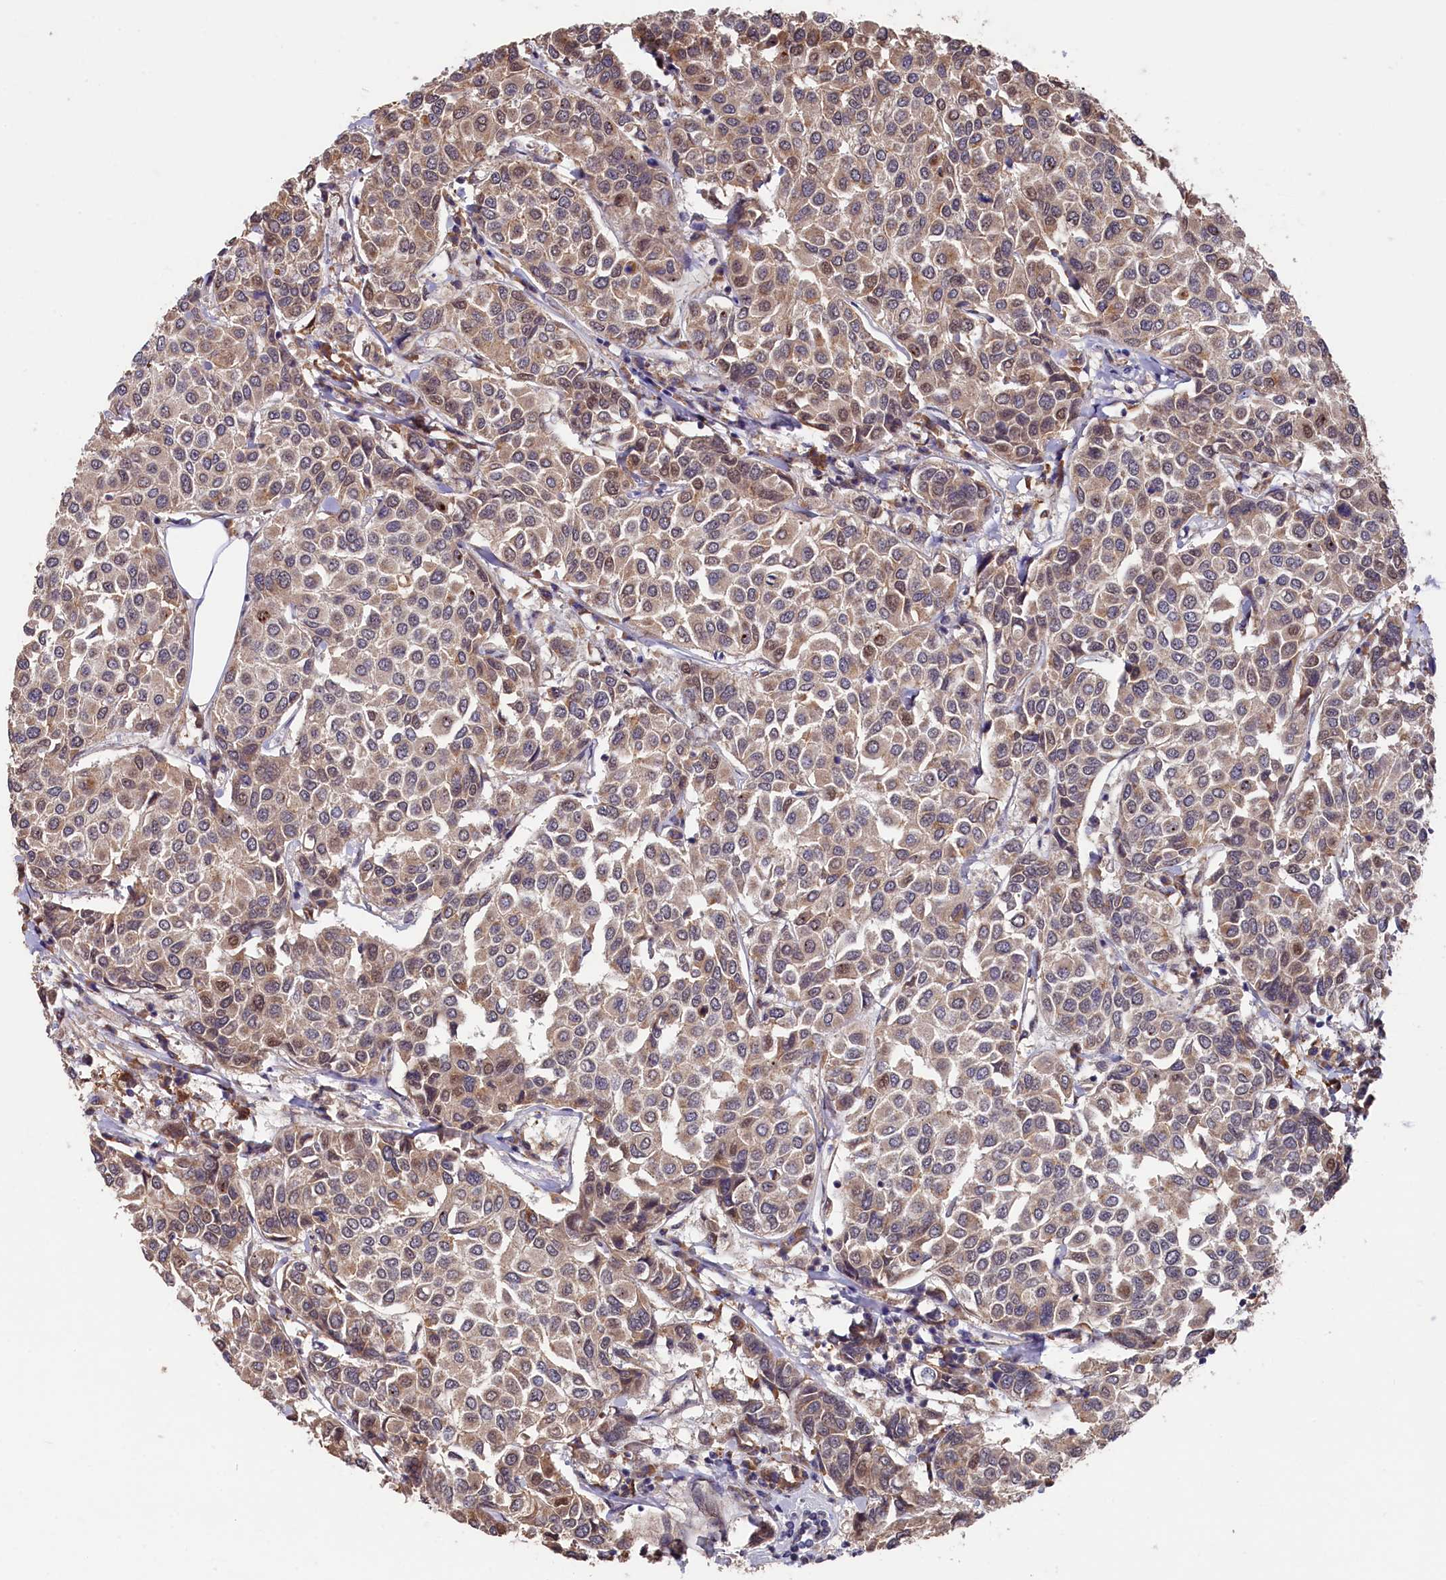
{"staining": {"intensity": "moderate", "quantity": "<25%", "location": "cytoplasmic/membranous"}, "tissue": "breast cancer", "cell_type": "Tumor cells", "image_type": "cancer", "snomed": [{"axis": "morphology", "description": "Duct carcinoma"}, {"axis": "topography", "description": "Breast"}], "caption": "The histopathology image exhibits immunohistochemical staining of breast cancer. There is moderate cytoplasmic/membranous expression is identified in about <25% of tumor cells.", "gene": "SLC12A4", "patient": {"sex": "female", "age": 55}}